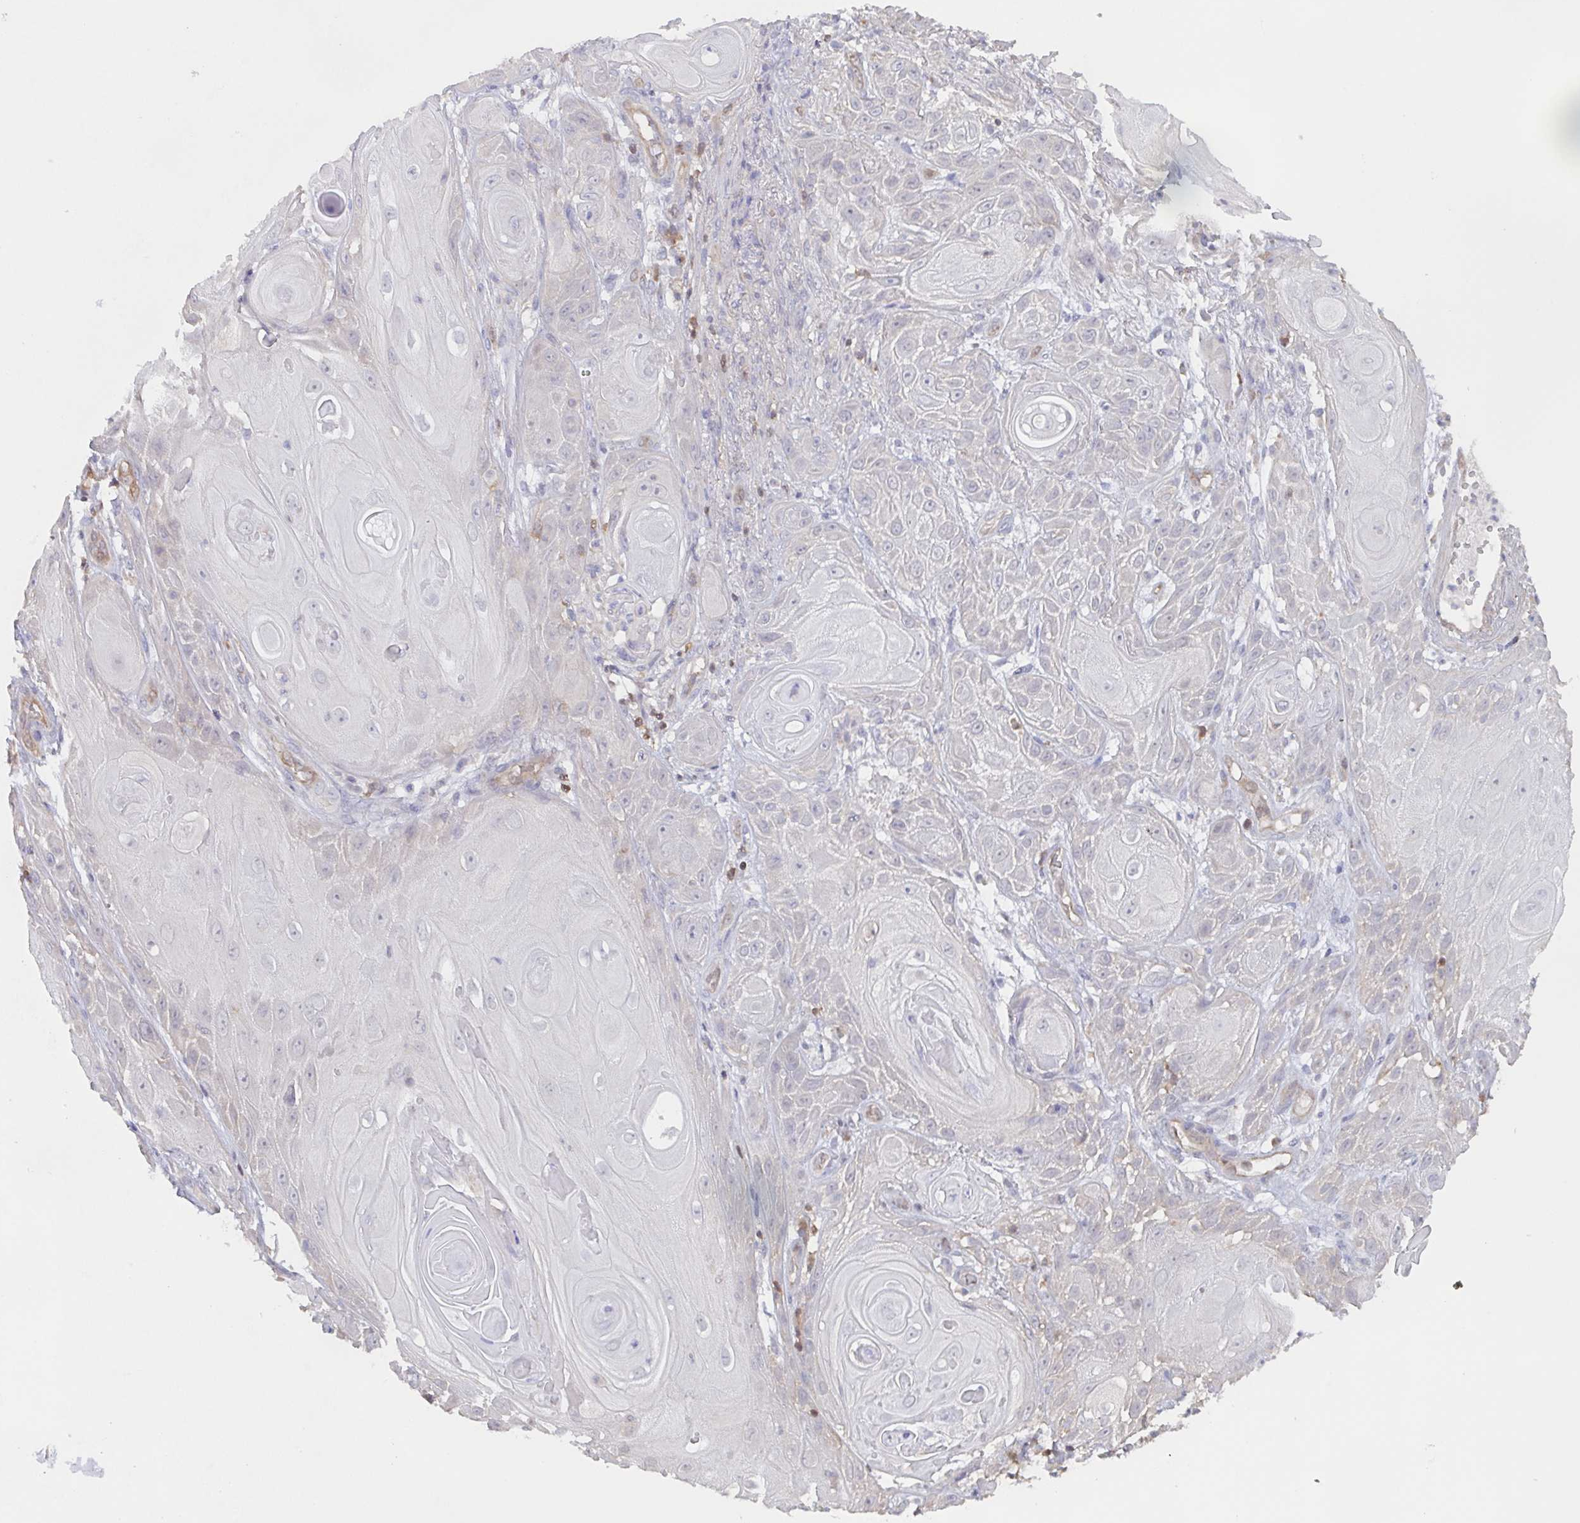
{"staining": {"intensity": "negative", "quantity": "none", "location": "none"}, "tissue": "skin cancer", "cell_type": "Tumor cells", "image_type": "cancer", "snomed": [{"axis": "morphology", "description": "Squamous cell carcinoma, NOS"}, {"axis": "topography", "description": "Skin"}], "caption": "Tumor cells are negative for protein expression in human skin cancer (squamous cell carcinoma). Brightfield microscopy of immunohistochemistry (IHC) stained with DAB (3,3'-diaminobenzidine) (brown) and hematoxylin (blue), captured at high magnification.", "gene": "AGFG2", "patient": {"sex": "male", "age": 62}}